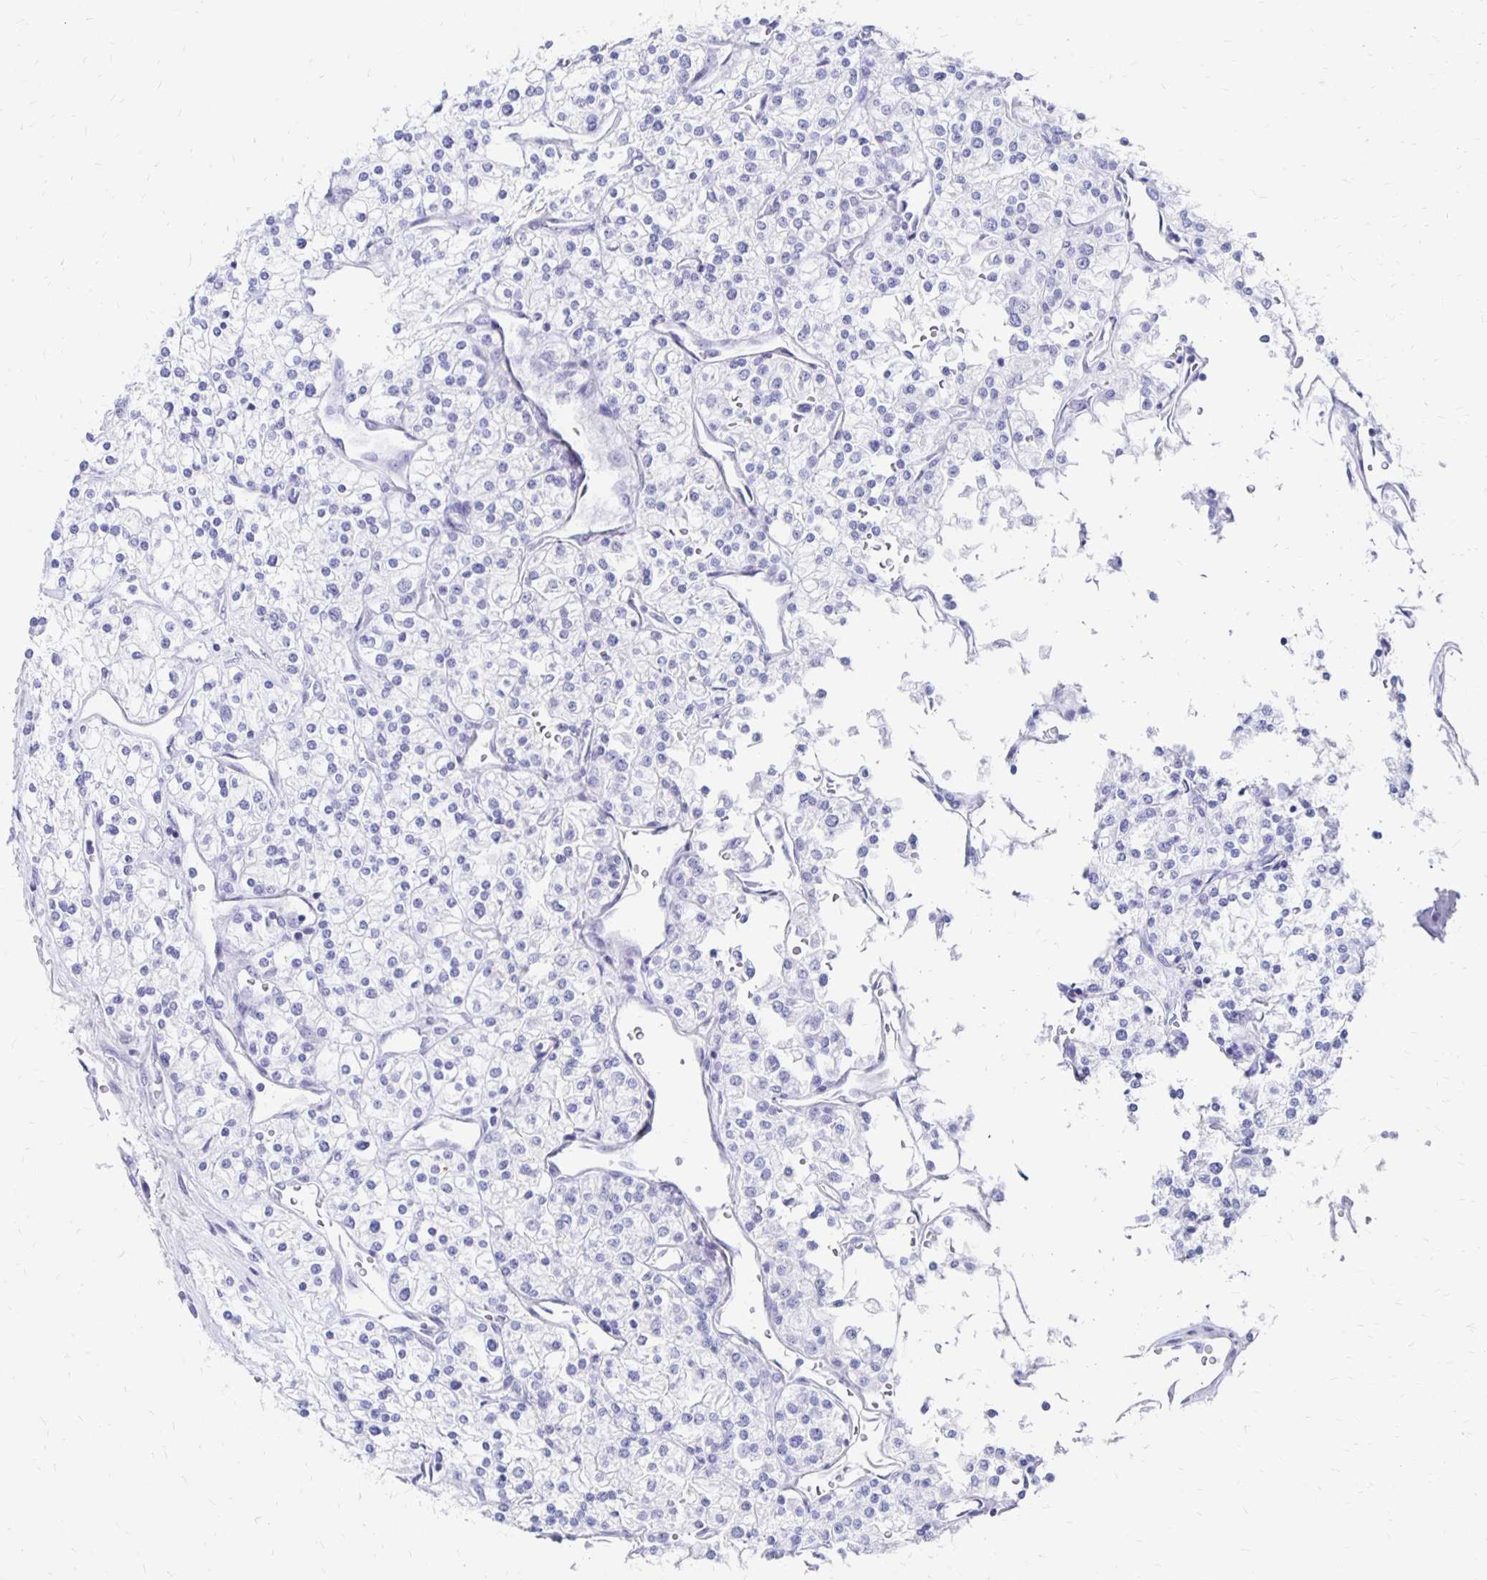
{"staining": {"intensity": "negative", "quantity": "none", "location": "none"}, "tissue": "renal cancer", "cell_type": "Tumor cells", "image_type": "cancer", "snomed": [{"axis": "morphology", "description": "Adenocarcinoma, NOS"}, {"axis": "topography", "description": "Kidney"}], "caption": "The immunohistochemistry histopathology image has no significant positivity in tumor cells of renal cancer (adenocarcinoma) tissue.", "gene": "SYT2", "patient": {"sex": "male", "age": 80}}